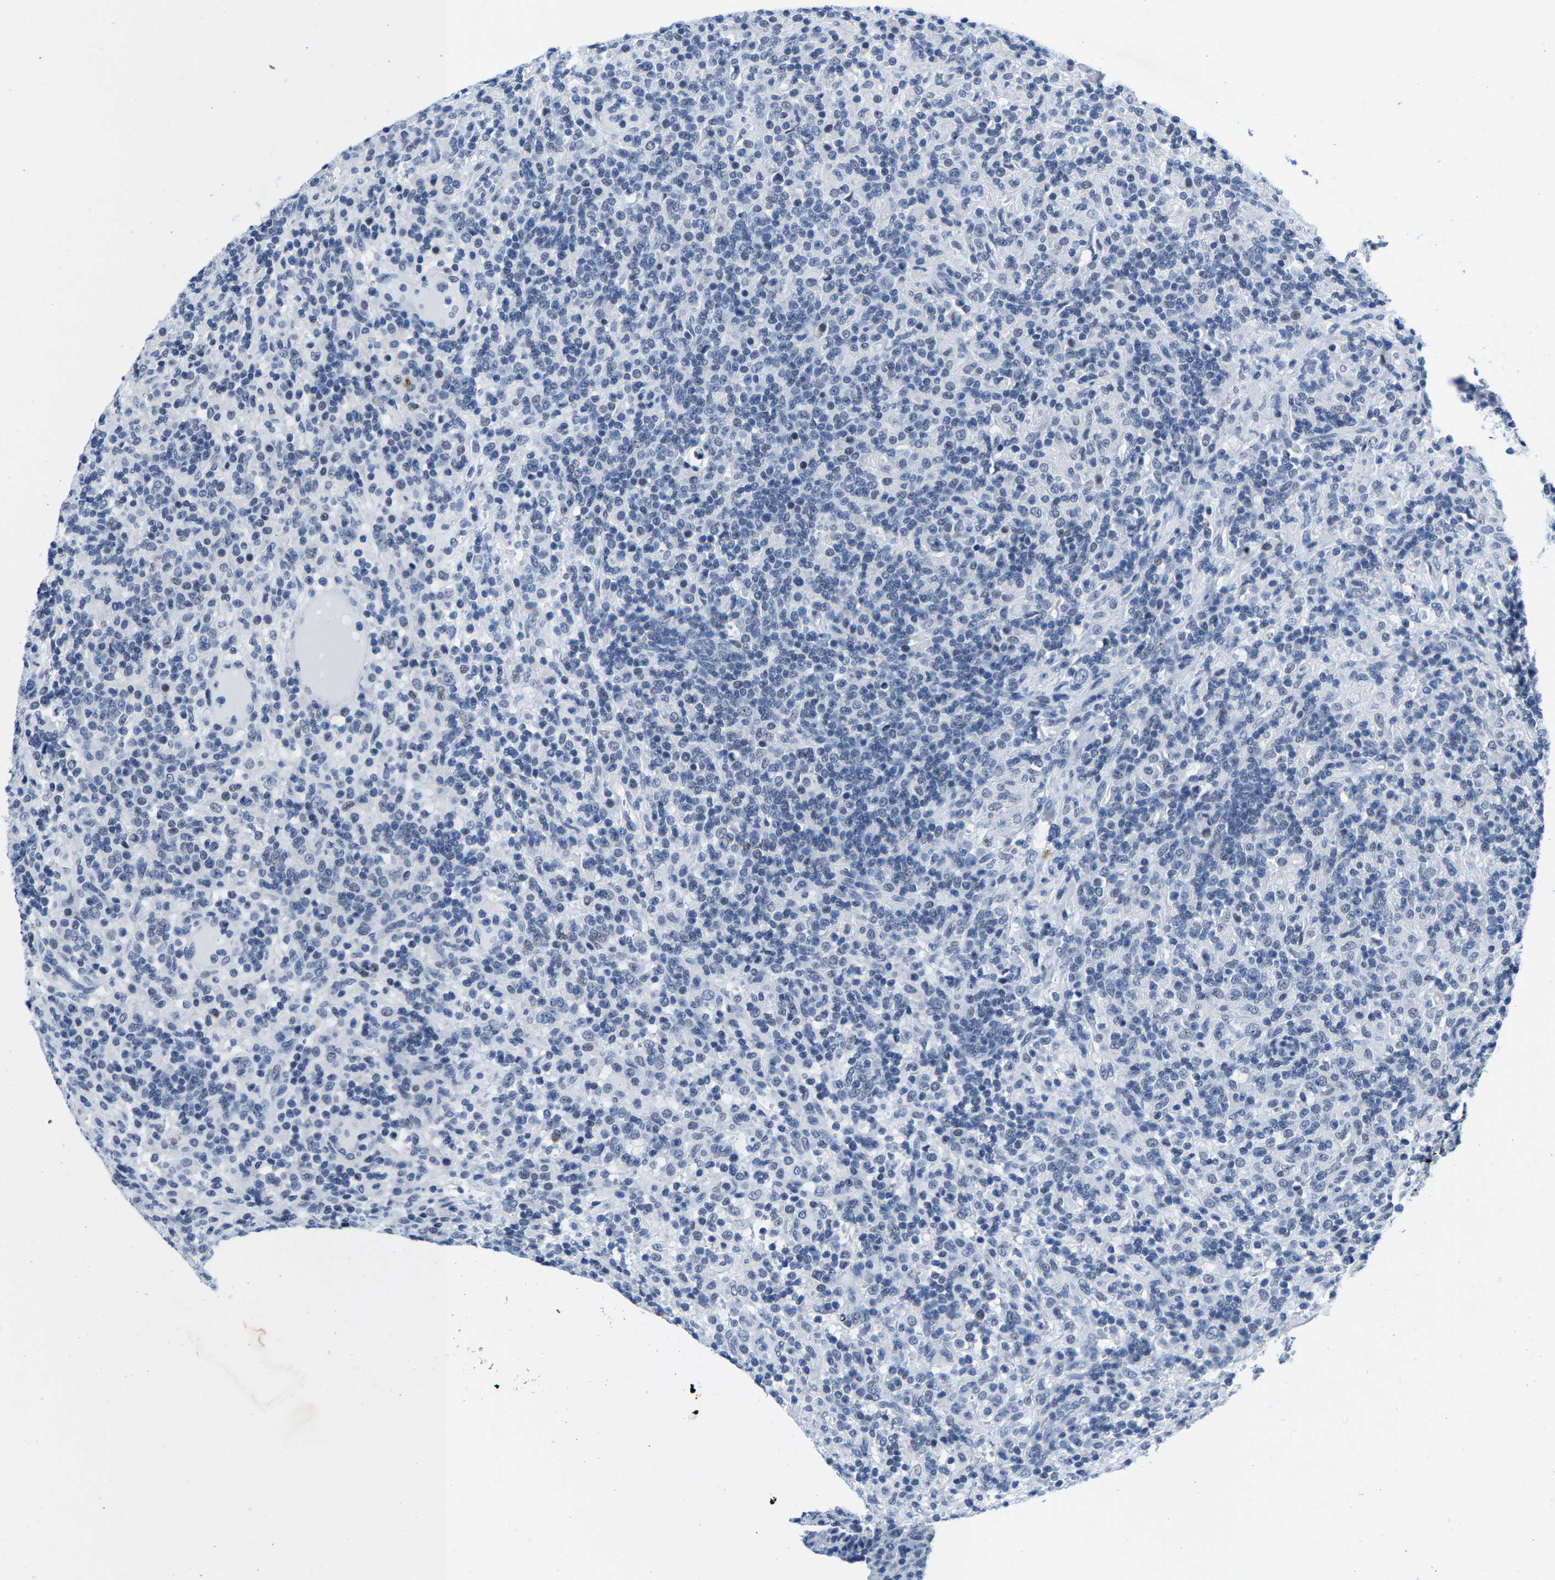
{"staining": {"intensity": "negative", "quantity": "none", "location": "none"}, "tissue": "lymphoma", "cell_type": "Tumor cells", "image_type": "cancer", "snomed": [{"axis": "morphology", "description": "Hodgkin's disease, NOS"}, {"axis": "topography", "description": "Lymph node"}], "caption": "IHC photomicrograph of human lymphoma stained for a protein (brown), which demonstrates no staining in tumor cells.", "gene": "SETD1B", "patient": {"sex": "male", "age": 70}}